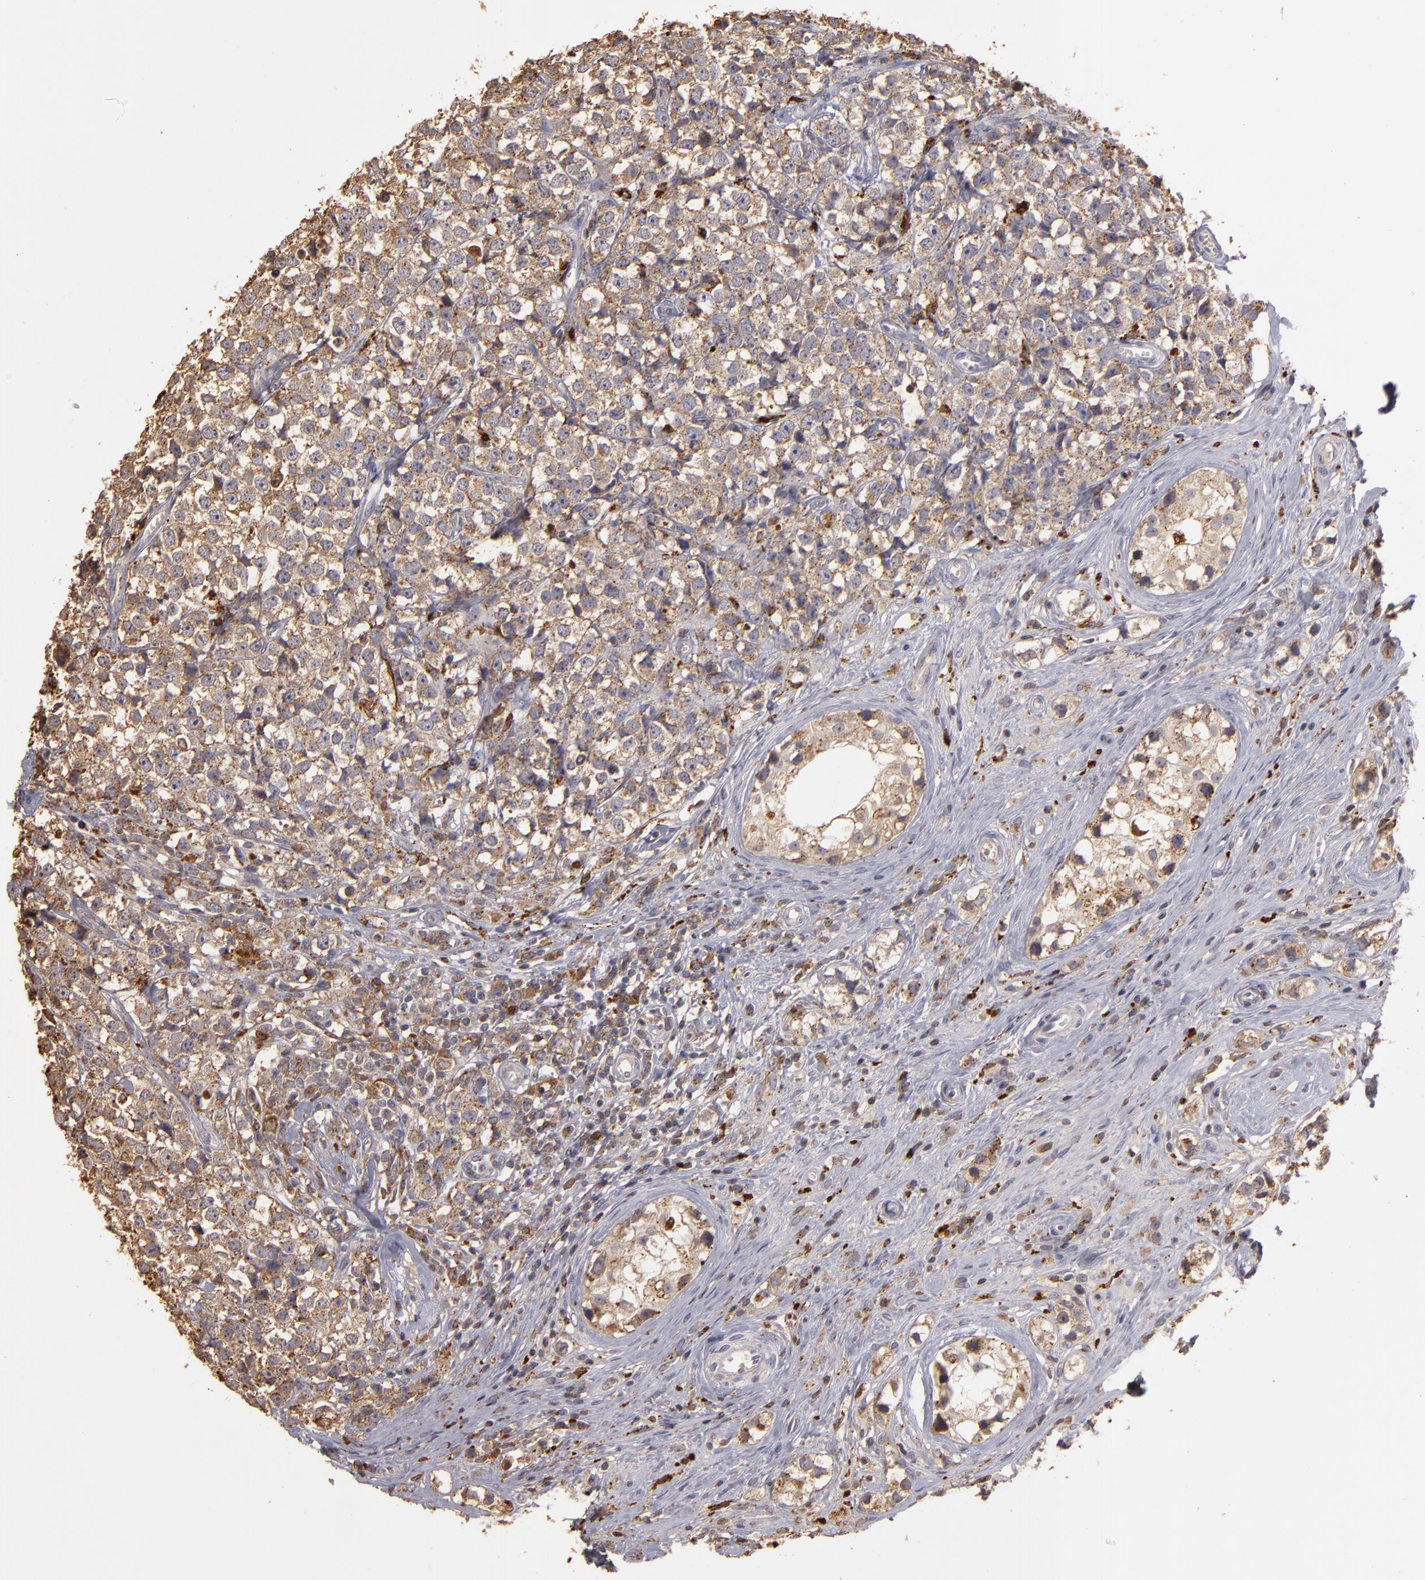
{"staining": {"intensity": "moderate", "quantity": "25%-75%", "location": "cytoplasmic/membranous"}, "tissue": "testis cancer", "cell_type": "Tumor cells", "image_type": "cancer", "snomed": [{"axis": "morphology", "description": "Seminoma, NOS"}, {"axis": "topography", "description": "Testis"}], "caption": "Testis seminoma stained with a protein marker shows moderate staining in tumor cells.", "gene": "TRAF1", "patient": {"sex": "male", "age": 25}}